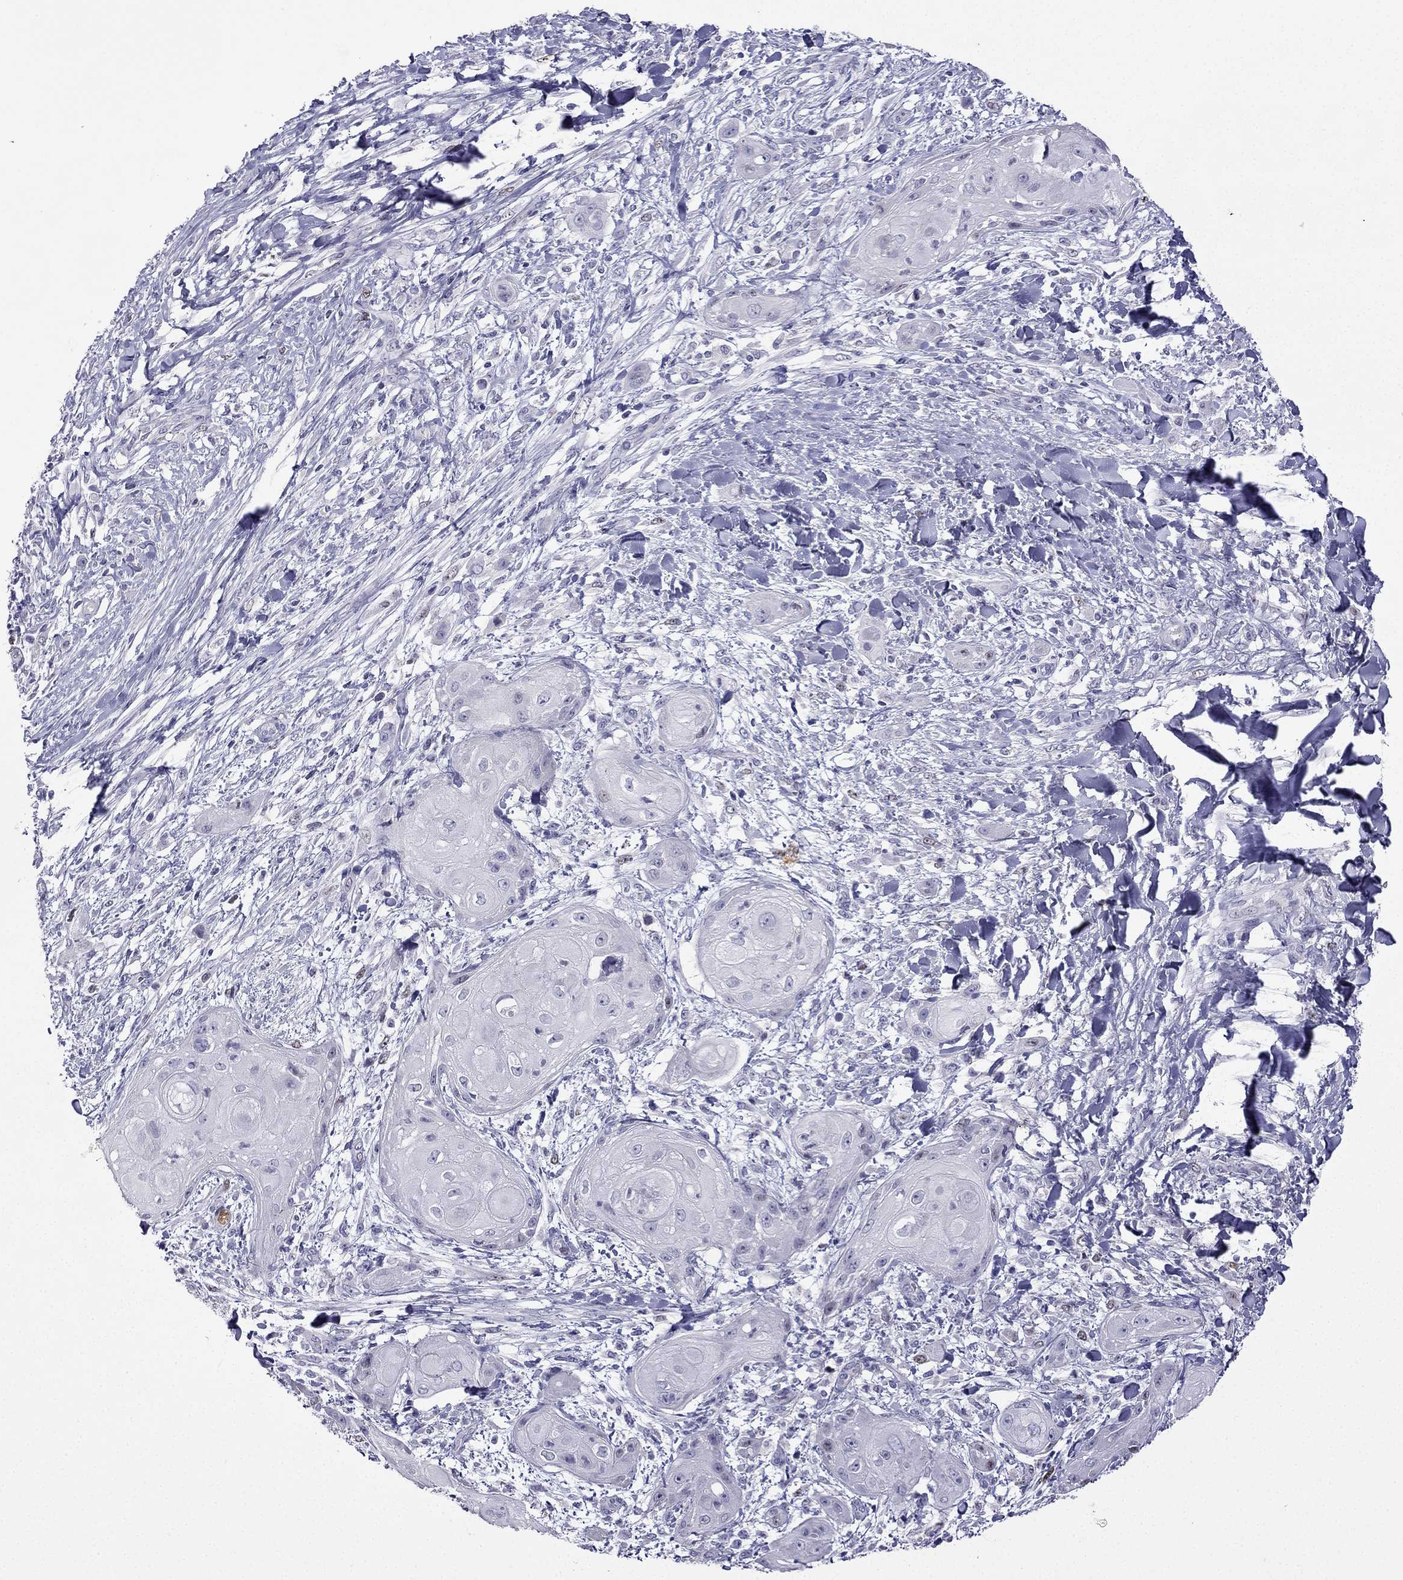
{"staining": {"intensity": "negative", "quantity": "none", "location": "none"}, "tissue": "skin cancer", "cell_type": "Tumor cells", "image_type": "cancer", "snomed": [{"axis": "morphology", "description": "Squamous cell carcinoma, NOS"}, {"axis": "topography", "description": "Skin"}], "caption": "Tumor cells show no significant expression in skin cancer. Nuclei are stained in blue.", "gene": "UHRF1", "patient": {"sex": "male", "age": 62}}